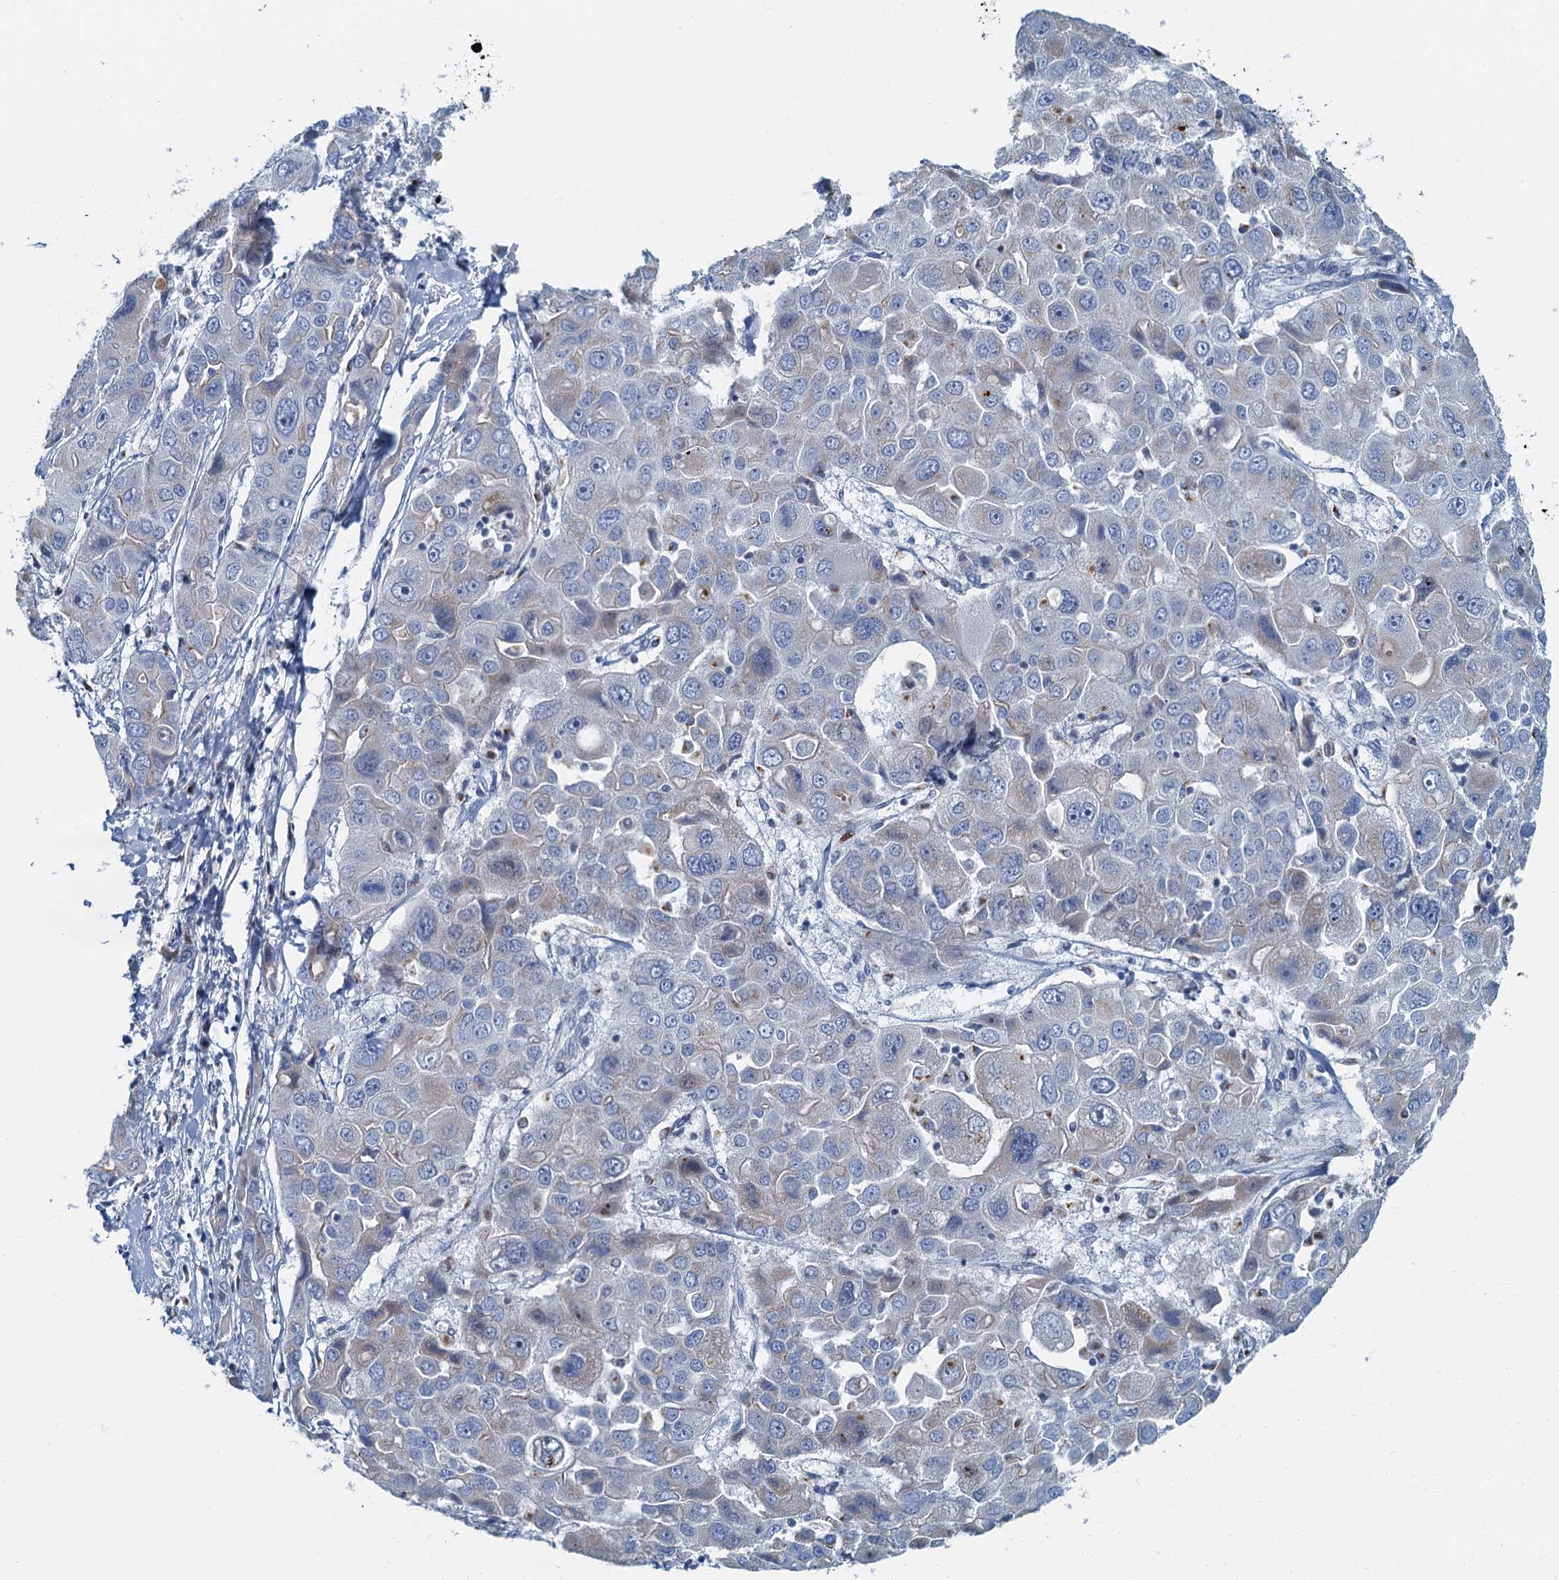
{"staining": {"intensity": "weak", "quantity": "<25%", "location": "cytoplasmic/membranous"}, "tissue": "liver cancer", "cell_type": "Tumor cells", "image_type": "cancer", "snomed": [{"axis": "morphology", "description": "Cholangiocarcinoma"}, {"axis": "topography", "description": "Liver"}], "caption": "A high-resolution micrograph shows immunohistochemistry staining of liver cholangiocarcinoma, which exhibits no significant positivity in tumor cells.", "gene": "LYPD3", "patient": {"sex": "male", "age": 67}}